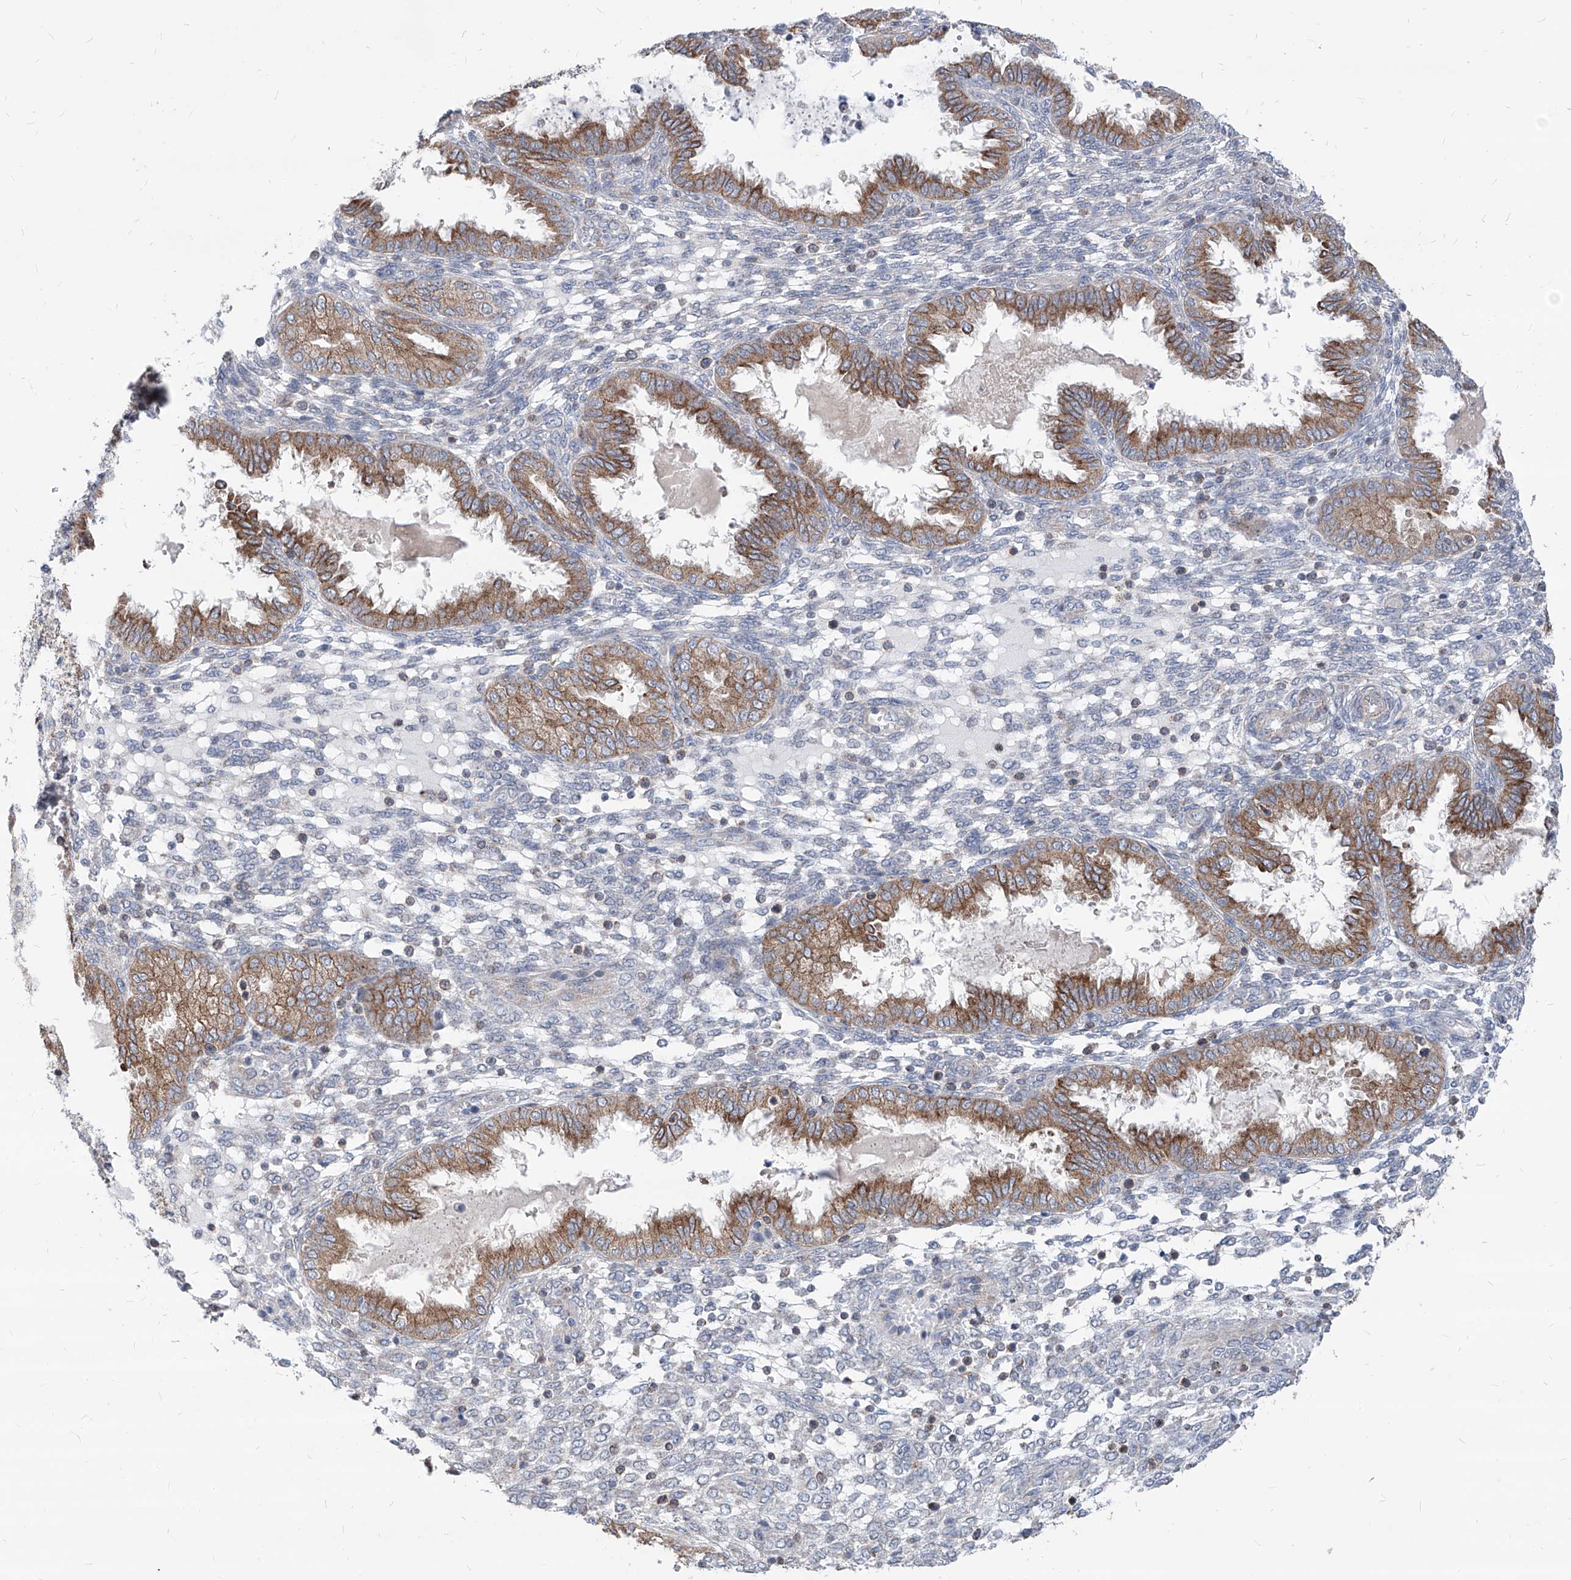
{"staining": {"intensity": "negative", "quantity": "none", "location": "none"}, "tissue": "endometrium", "cell_type": "Cells in endometrial stroma", "image_type": "normal", "snomed": [{"axis": "morphology", "description": "Normal tissue, NOS"}, {"axis": "topography", "description": "Endometrium"}], "caption": "This is an immunohistochemistry (IHC) photomicrograph of benign human endometrium. There is no positivity in cells in endometrial stroma.", "gene": "AGPS", "patient": {"sex": "female", "age": 33}}